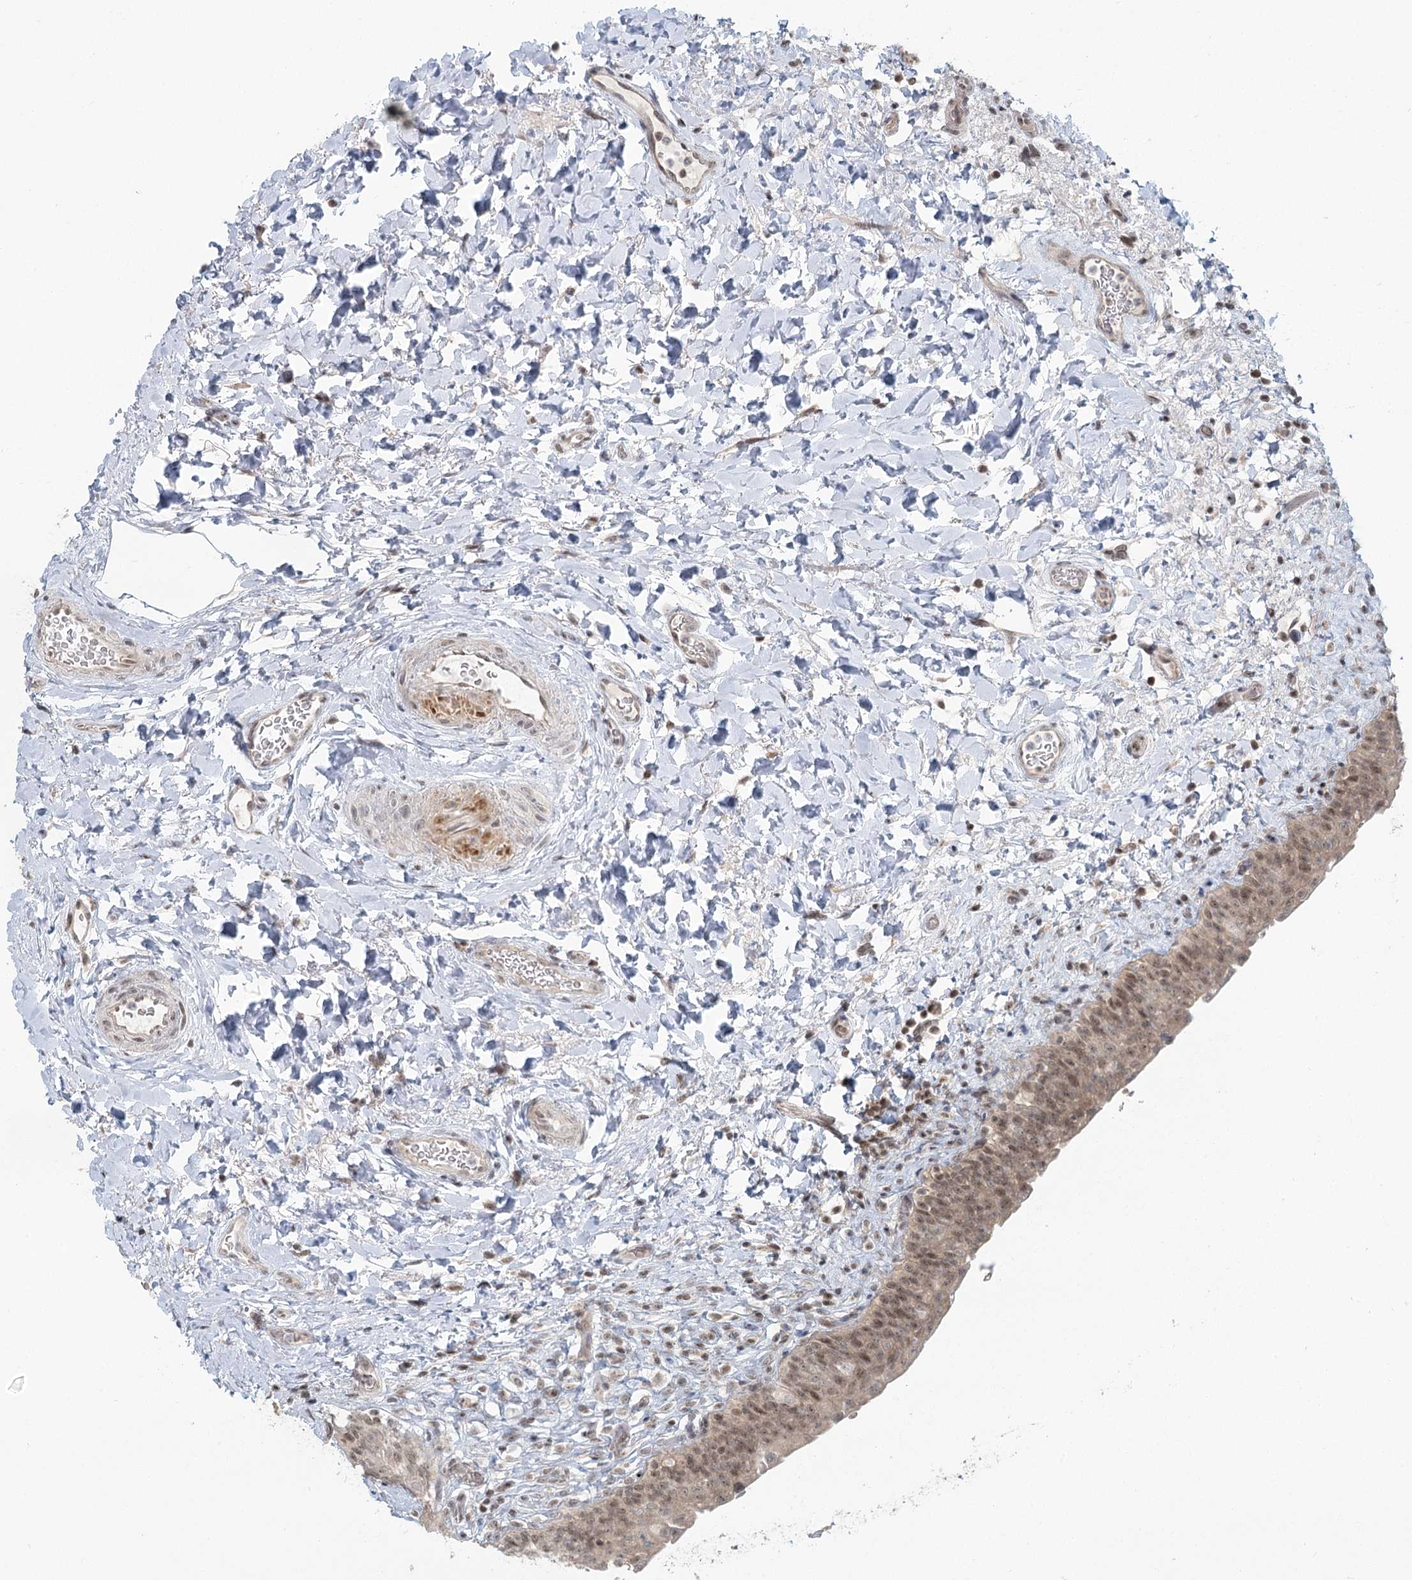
{"staining": {"intensity": "weak", "quantity": "25%-75%", "location": "cytoplasmic/membranous,nuclear"}, "tissue": "urinary bladder", "cell_type": "Urothelial cells", "image_type": "normal", "snomed": [{"axis": "morphology", "description": "Normal tissue, NOS"}, {"axis": "topography", "description": "Urinary bladder"}], "caption": "An immunohistochemistry (IHC) micrograph of benign tissue is shown. Protein staining in brown labels weak cytoplasmic/membranous,nuclear positivity in urinary bladder within urothelial cells.", "gene": "R3HCC1L", "patient": {"sex": "male", "age": 83}}